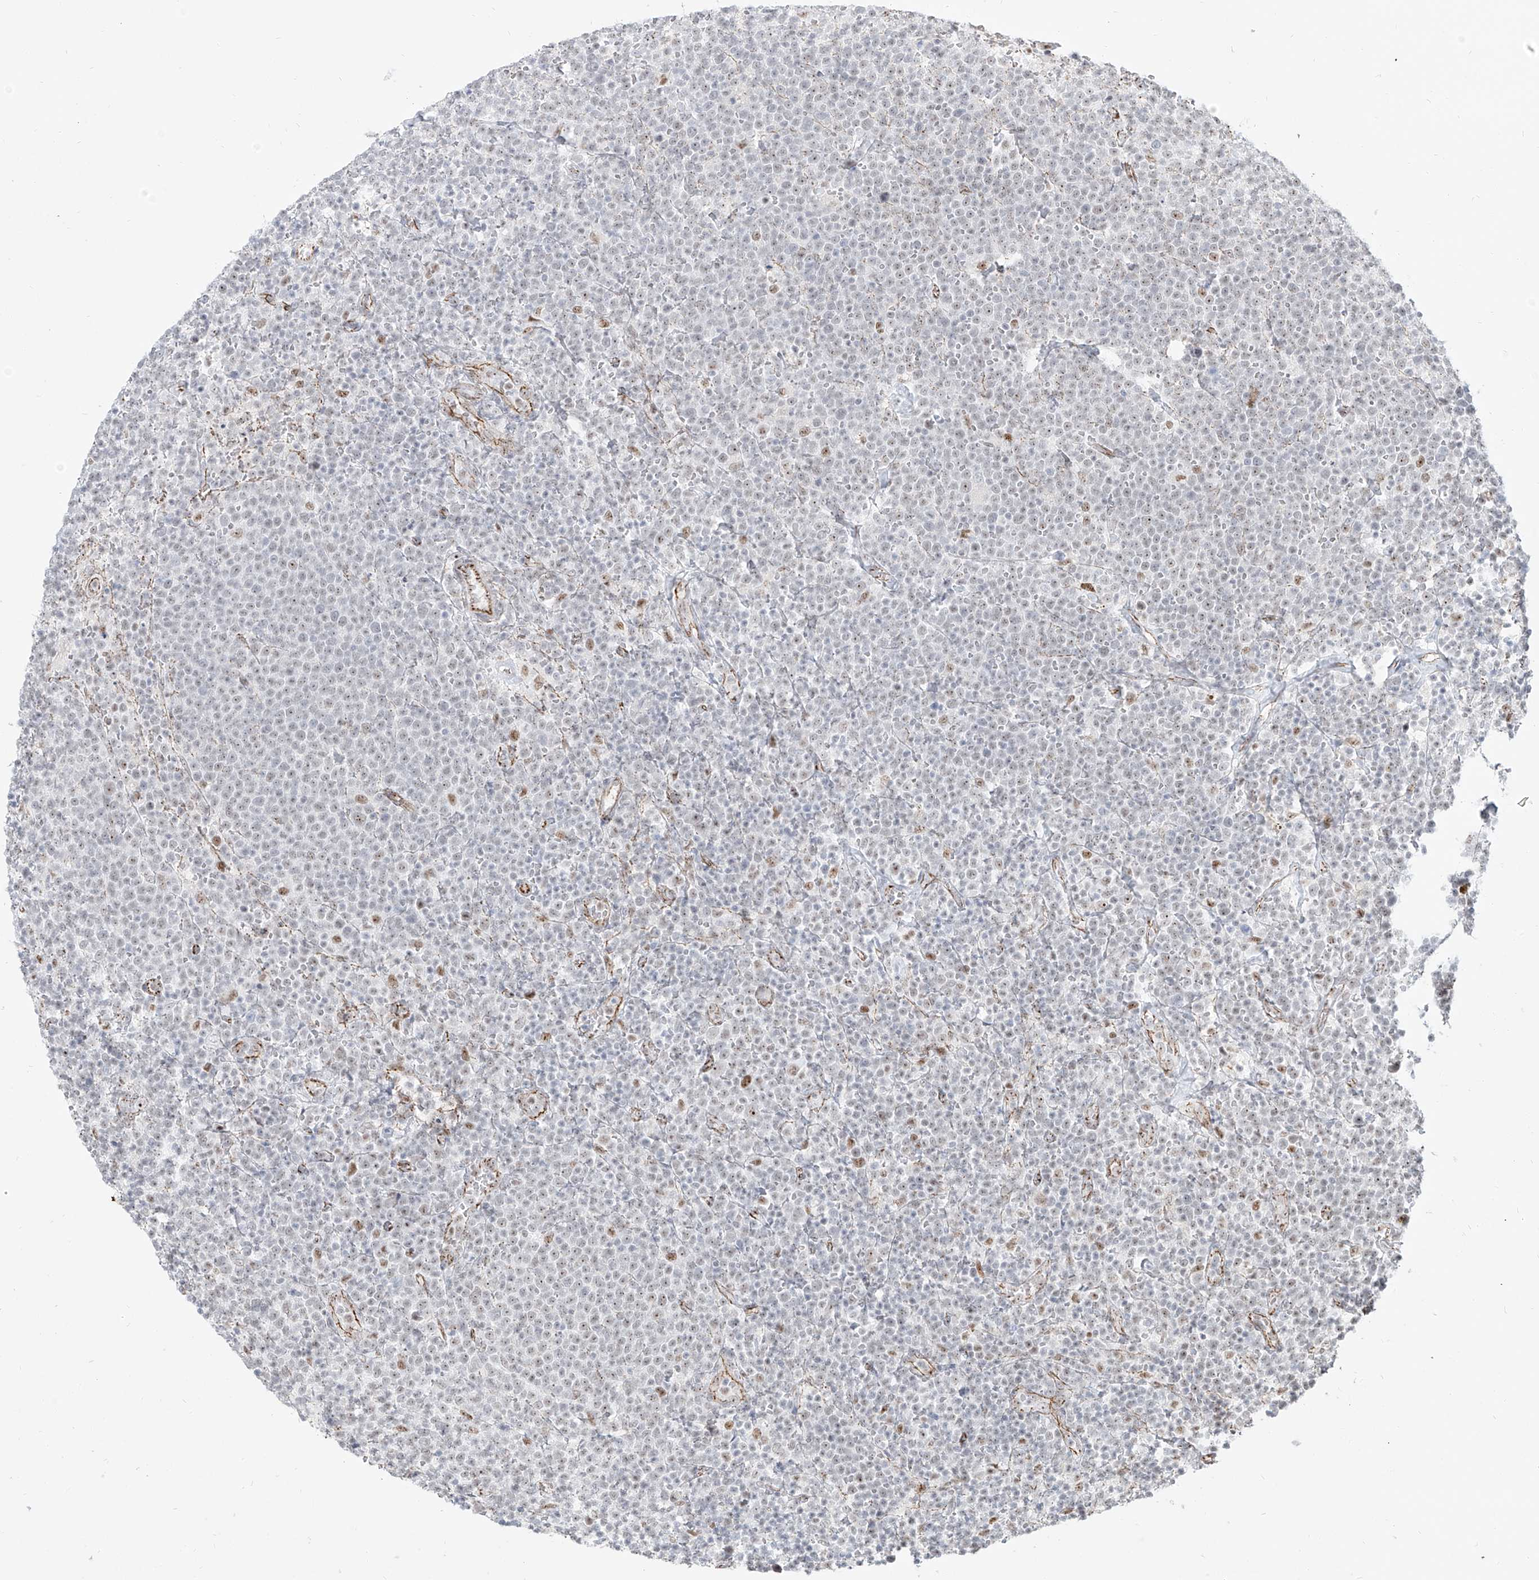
{"staining": {"intensity": "negative", "quantity": "none", "location": "none"}, "tissue": "lymphoma", "cell_type": "Tumor cells", "image_type": "cancer", "snomed": [{"axis": "morphology", "description": "Malignant lymphoma, non-Hodgkin's type, High grade"}, {"axis": "topography", "description": "Lymph node"}], "caption": "High magnification brightfield microscopy of lymphoma stained with DAB (brown) and counterstained with hematoxylin (blue): tumor cells show no significant positivity.", "gene": "ZNF710", "patient": {"sex": "male", "age": 61}}